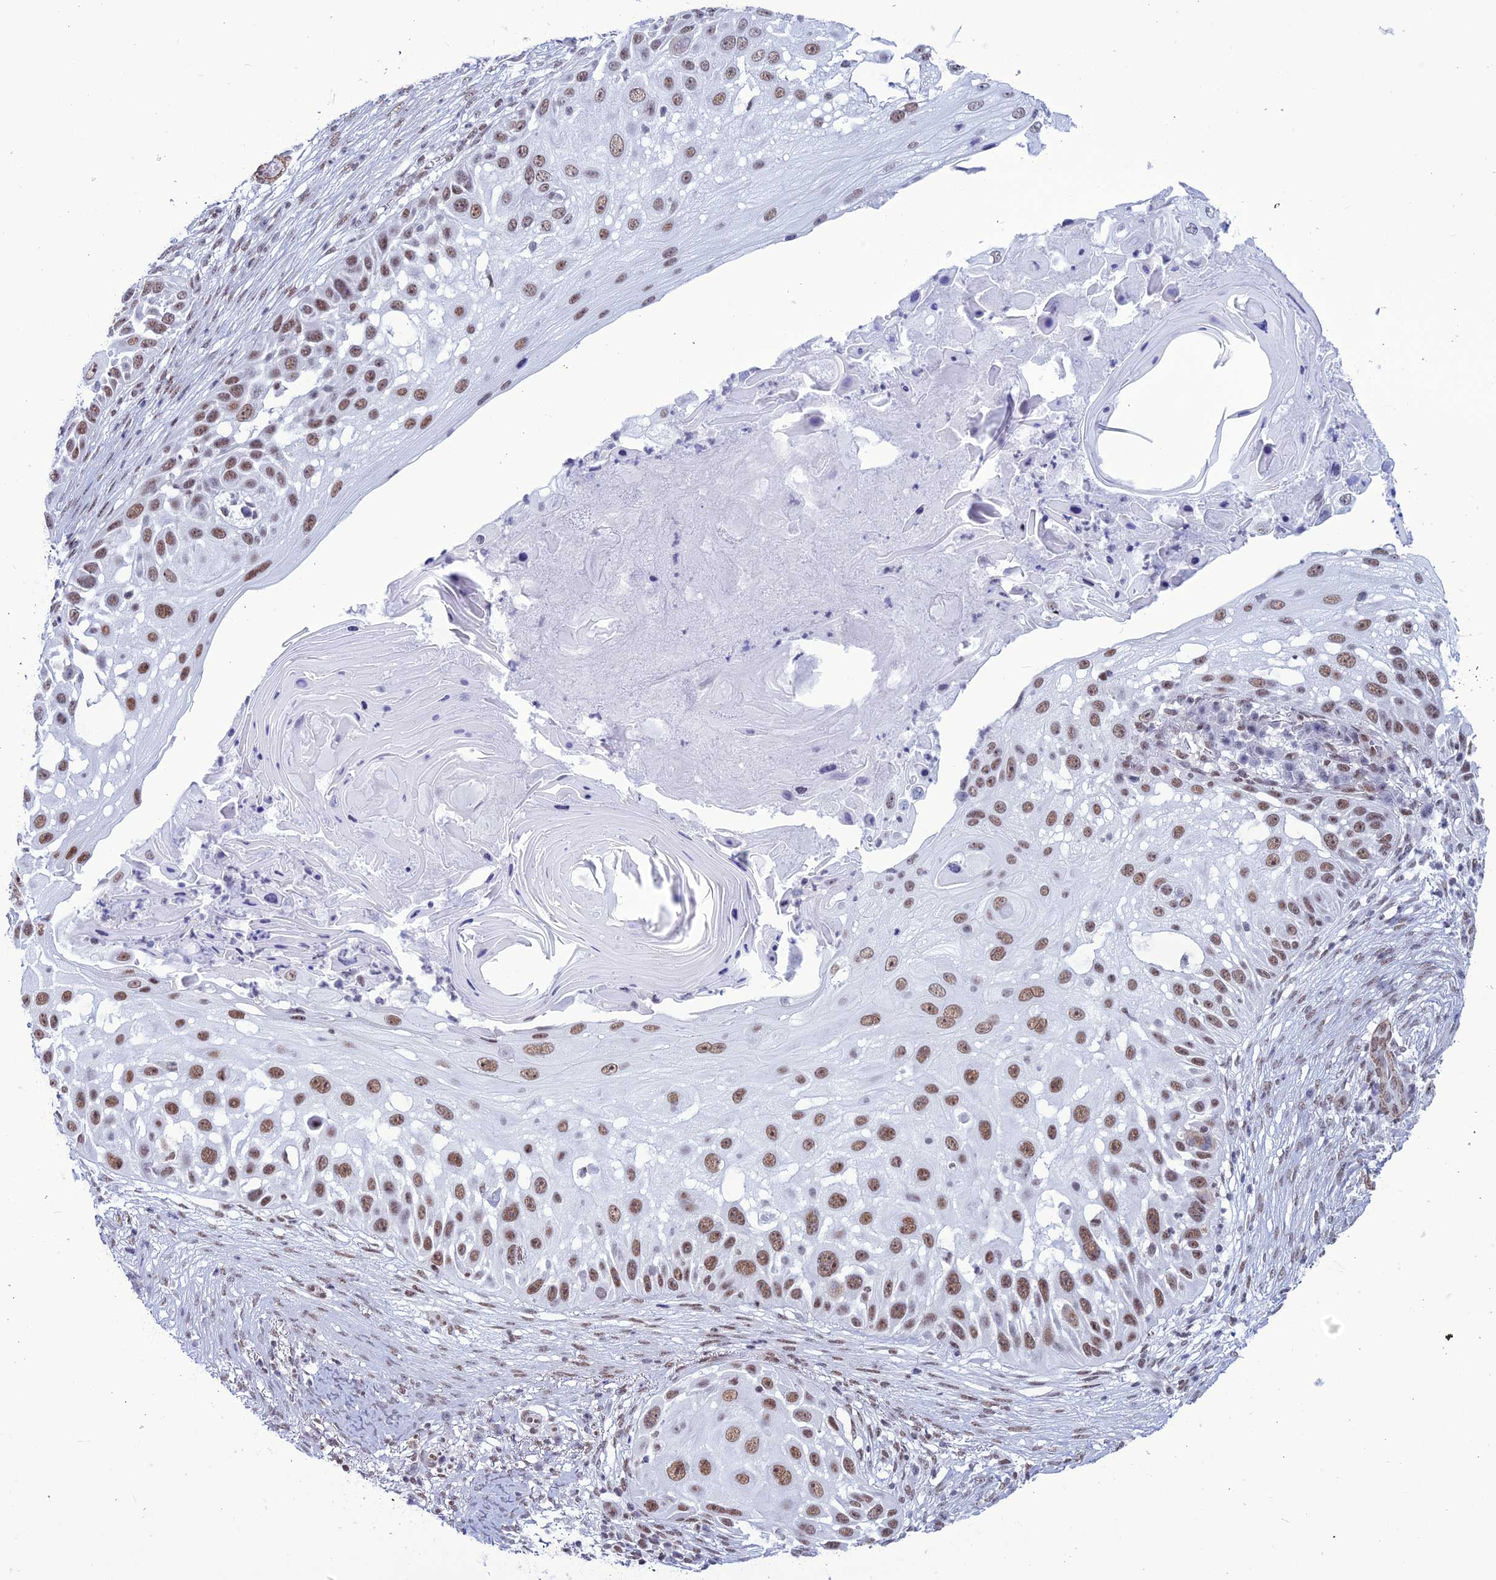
{"staining": {"intensity": "moderate", "quantity": ">75%", "location": "nuclear"}, "tissue": "skin cancer", "cell_type": "Tumor cells", "image_type": "cancer", "snomed": [{"axis": "morphology", "description": "Squamous cell carcinoma, NOS"}, {"axis": "topography", "description": "Skin"}], "caption": "DAB immunohistochemical staining of human skin squamous cell carcinoma exhibits moderate nuclear protein positivity in about >75% of tumor cells. The staining was performed using DAB, with brown indicating positive protein expression. Nuclei are stained blue with hematoxylin.", "gene": "U2AF1", "patient": {"sex": "female", "age": 44}}